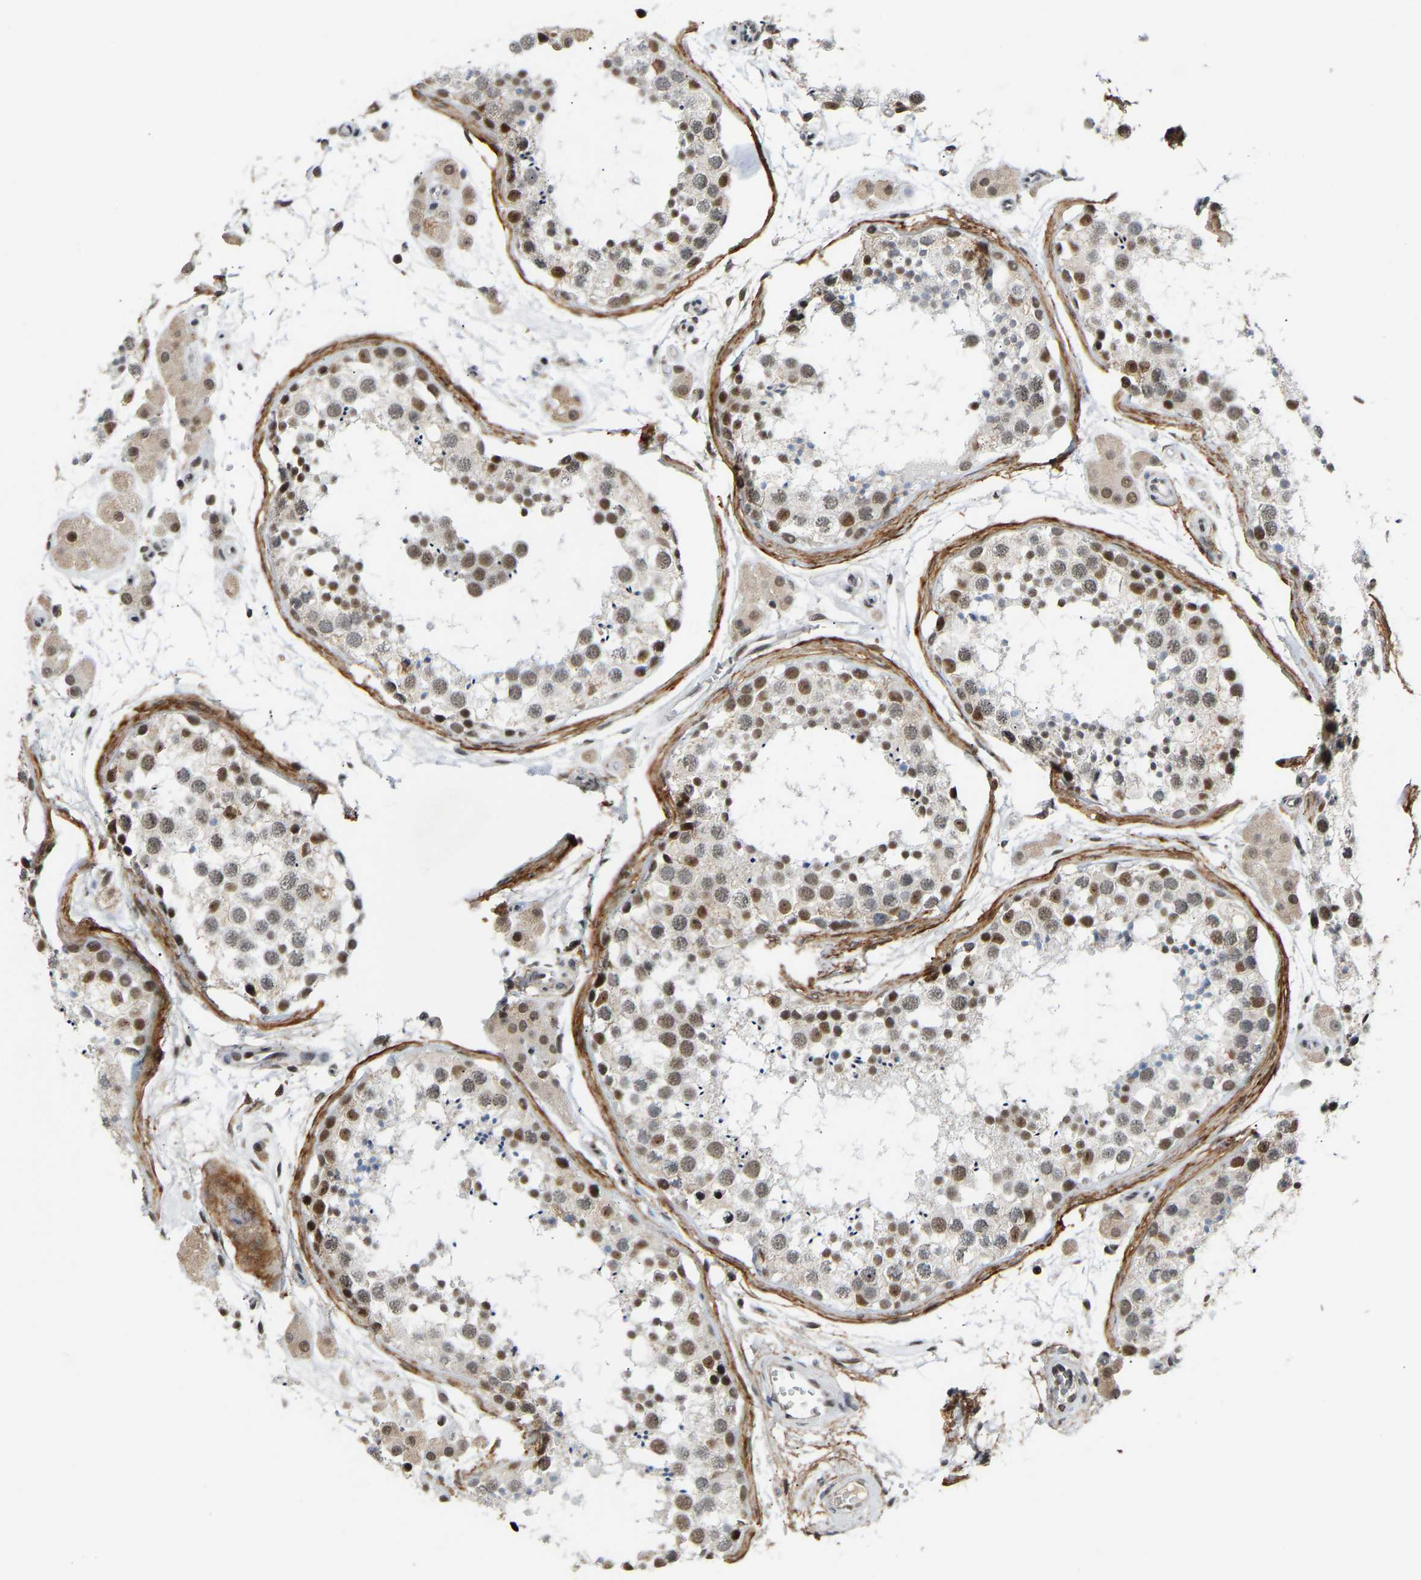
{"staining": {"intensity": "weak", "quantity": "25%-75%", "location": "nuclear"}, "tissue": "testis", "cell_type": "Cells in seminiferous ducts", "image_type": "normal", "snomed": [{"axis": "morphology", "description": "Normal tissue, NOS"}, {"axis": "topography", "description": "Testis"}], "caption": "A photomicrograph showing weak nuclear positivity in approximately 25%-75% of cells in seminiferous ducts in normal testis, as visualized by brown immunohistochemical staining.", "gene": "RBM15", "patient": {"sex": "male", "age": 56}}